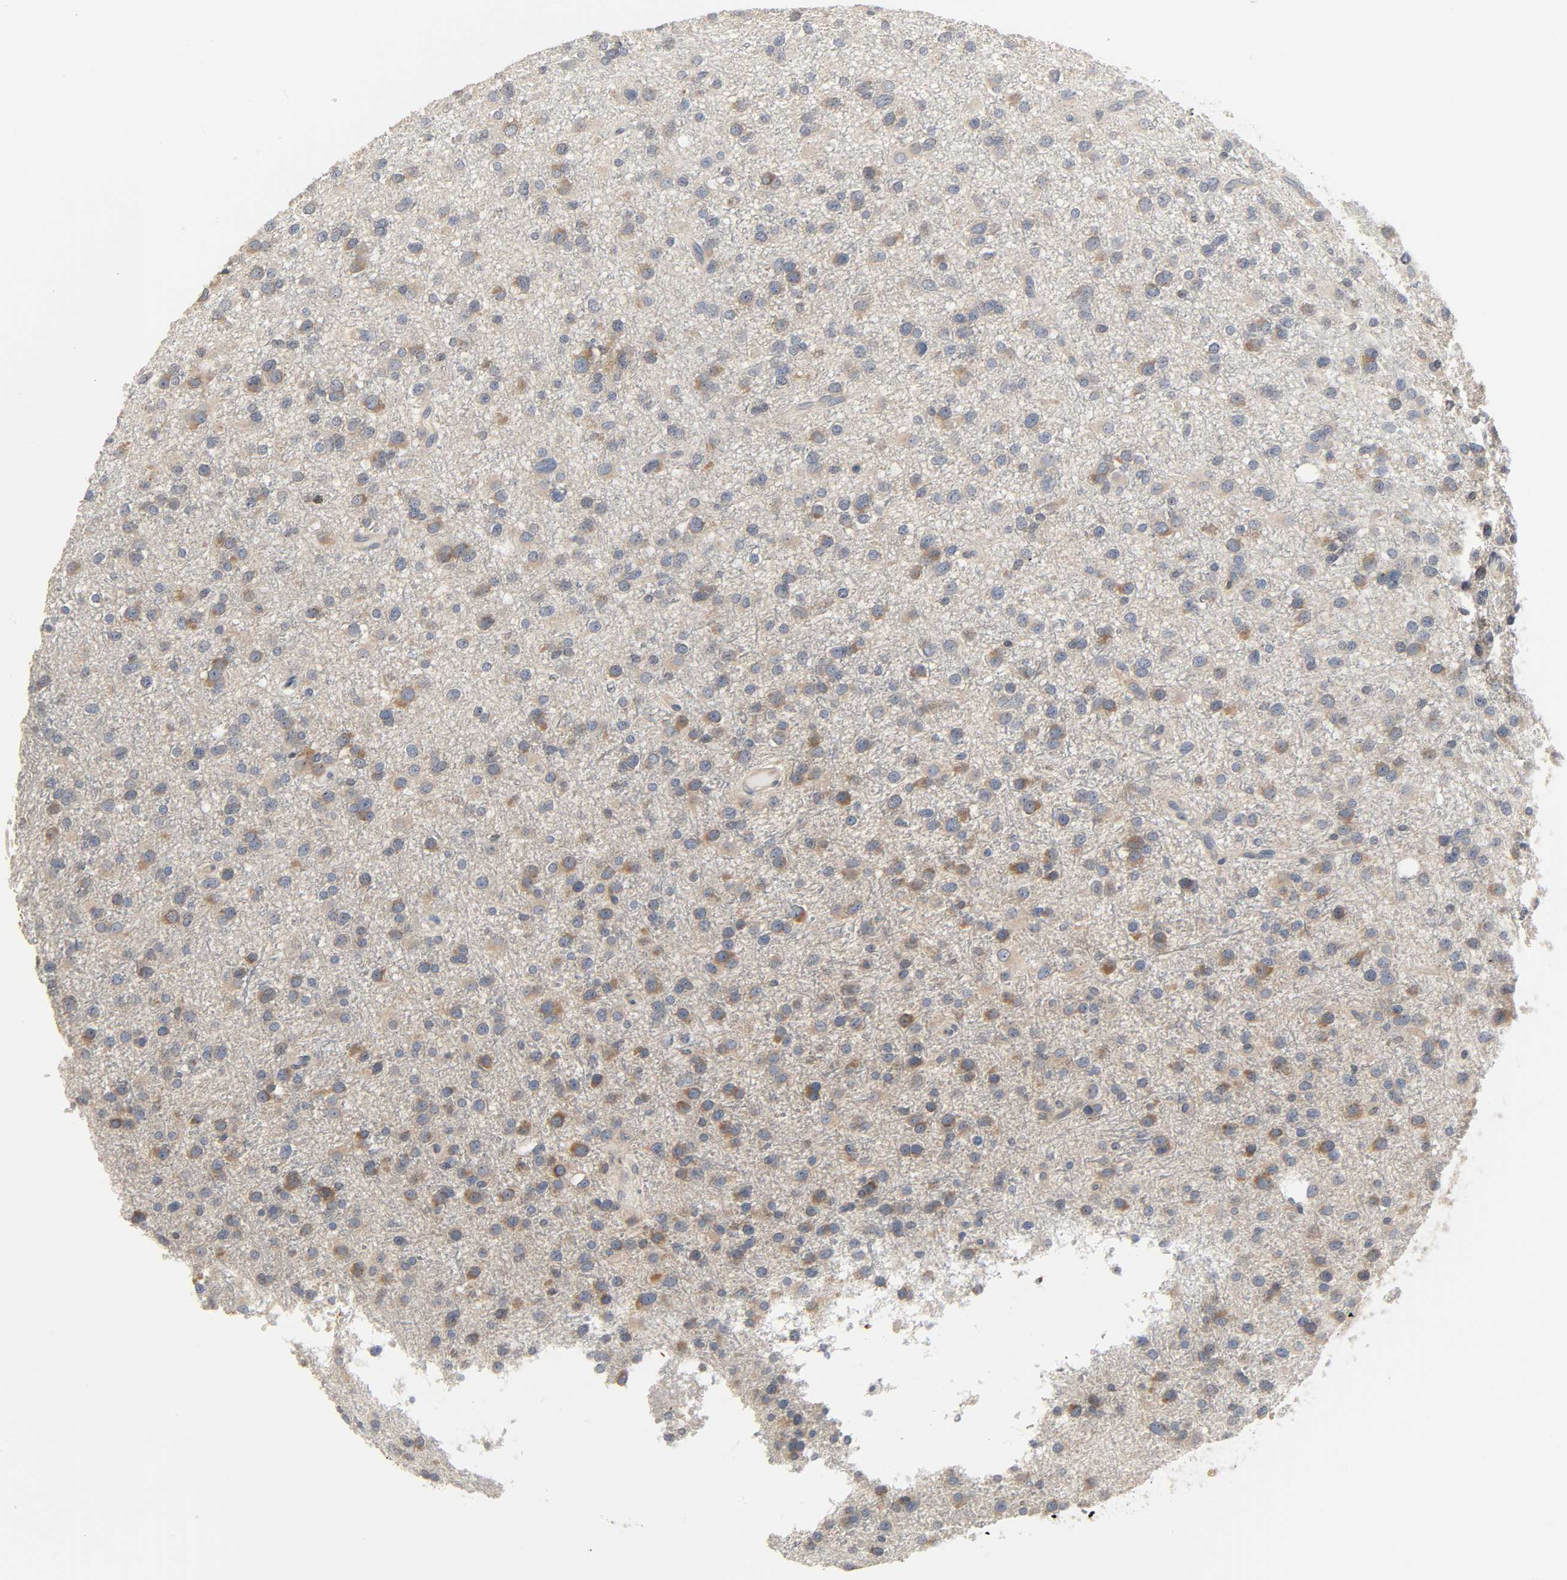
{"staining": {"intensity": "moderate", "quantity": ">75%", "location": "cytoplasmic/membranous"}, "tissue": "glioma", "cell_type": "Tumor cells", "image_type": "cancer", "snomed": [{"axis": "morphology", "description": "Glioma, malignant, Low grade"}, {"axis": "topography", "description": "Brain"}], "caption": "Protein staining shows moderate cytoplasmic/membranous staining in approximately >75% of tumor cells in malignant glioma (low-grade). The staining is performed using DAB (3,3'-diaminobenzidine) brown chromogen to label protein expression. The nuclei are counter-stained blue using hematoxylin.", "gene": "PLEKHA2", "patient": {"sex": "male", "age": 42}}